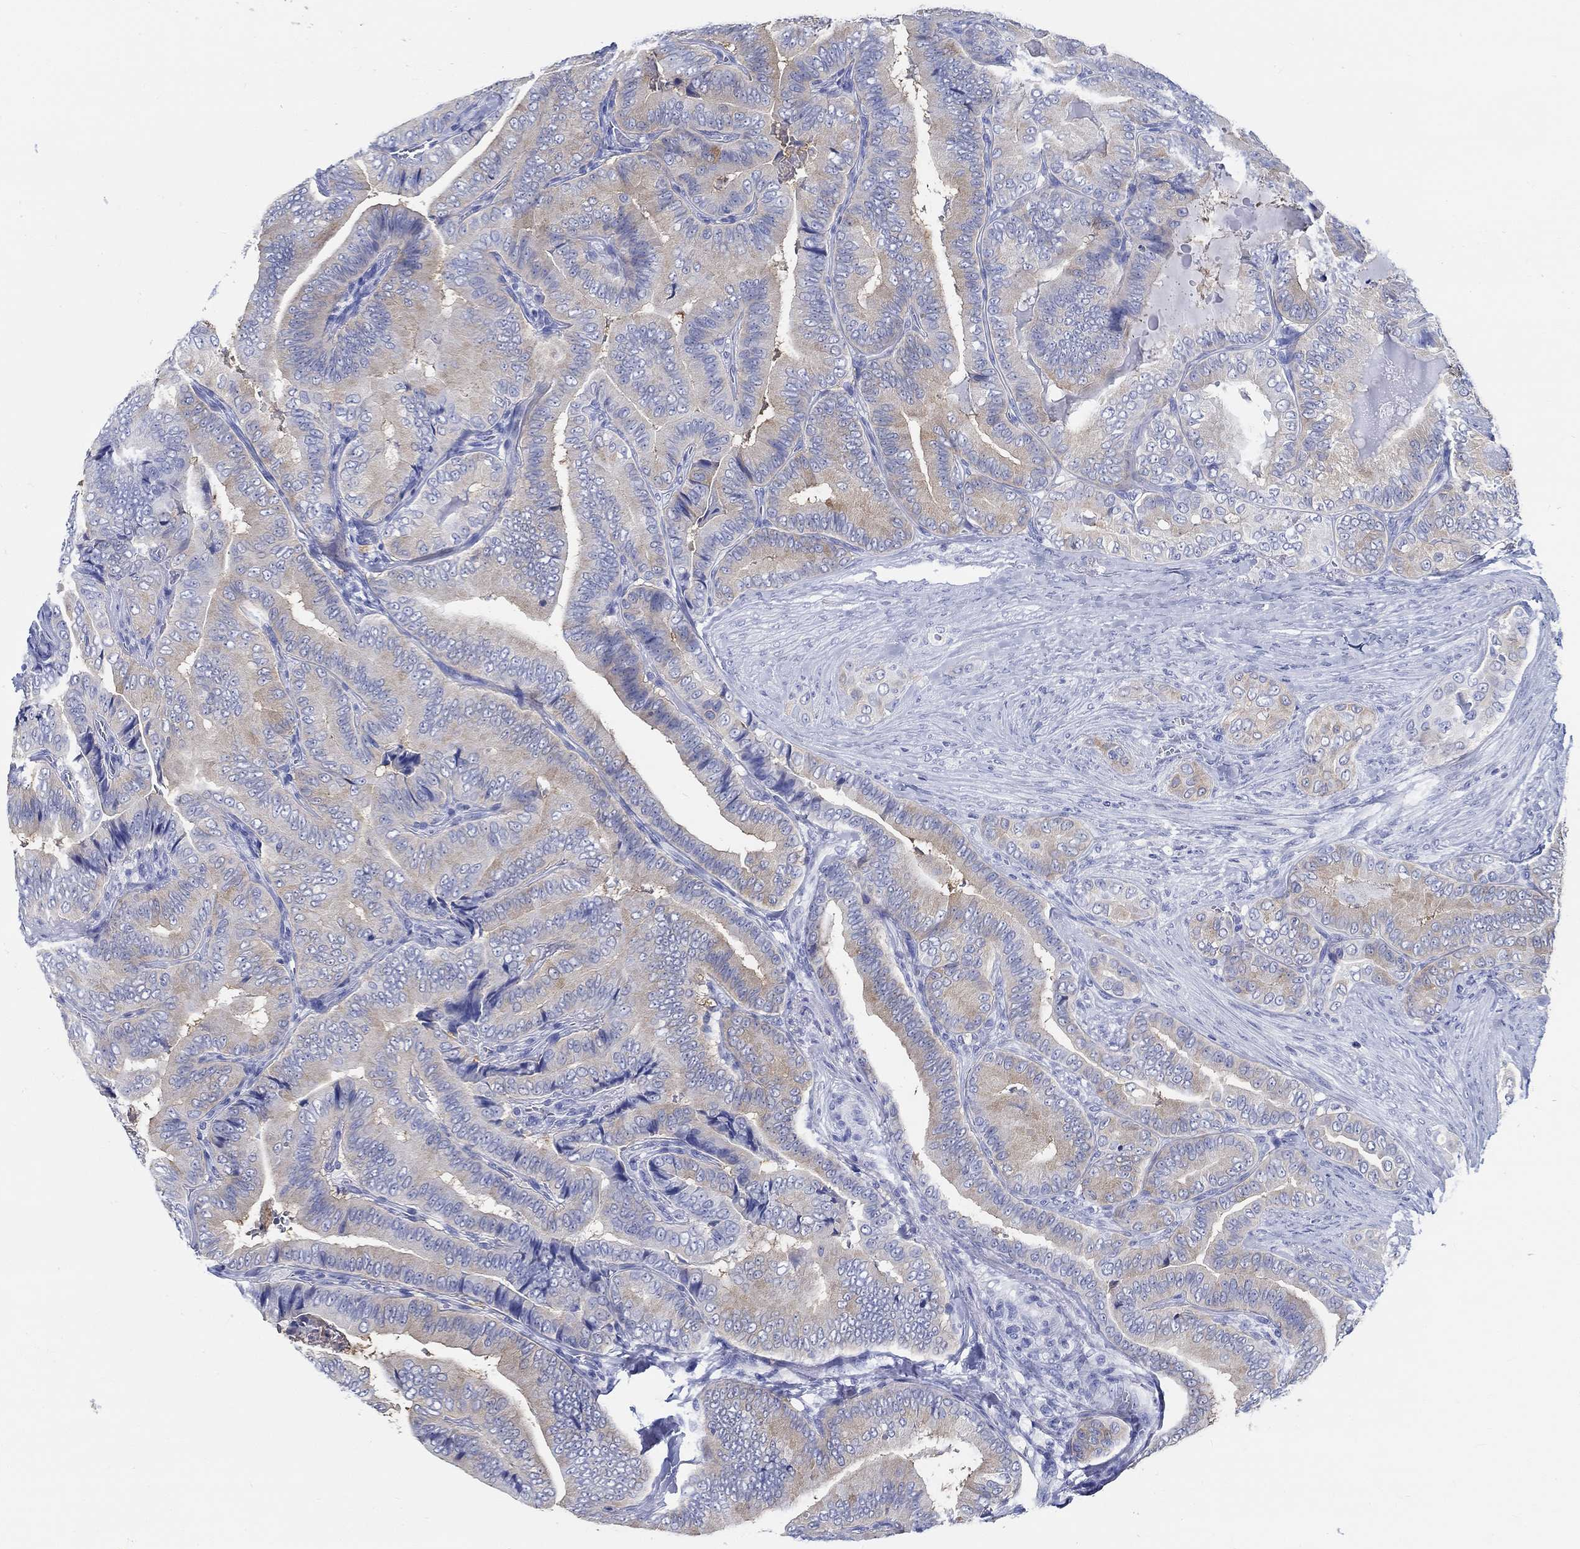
{"staining": {"intensity": "weak", "quantity": "25%-75%", "location": "cytoplasmic/membranous"}, "tissue": "thyroid cancer", "cell_type": "Tumor cells", "image_type": "cancer", "snomed": [{"axis": "morphology", "description": "Papillary adenocarcinoma, NOS"}, {"axis": "topography", "description": "Thyroid gland"}], "caption": "This micrograph reveals immunohistochemistry (IHC) staining of human thyroid cancer, with low weak cytoplasmic/membranous expression in about 25%-75% of tumor cells.", "gene": "FBXO2", "patient": {"sex": "male", "age": 61}}